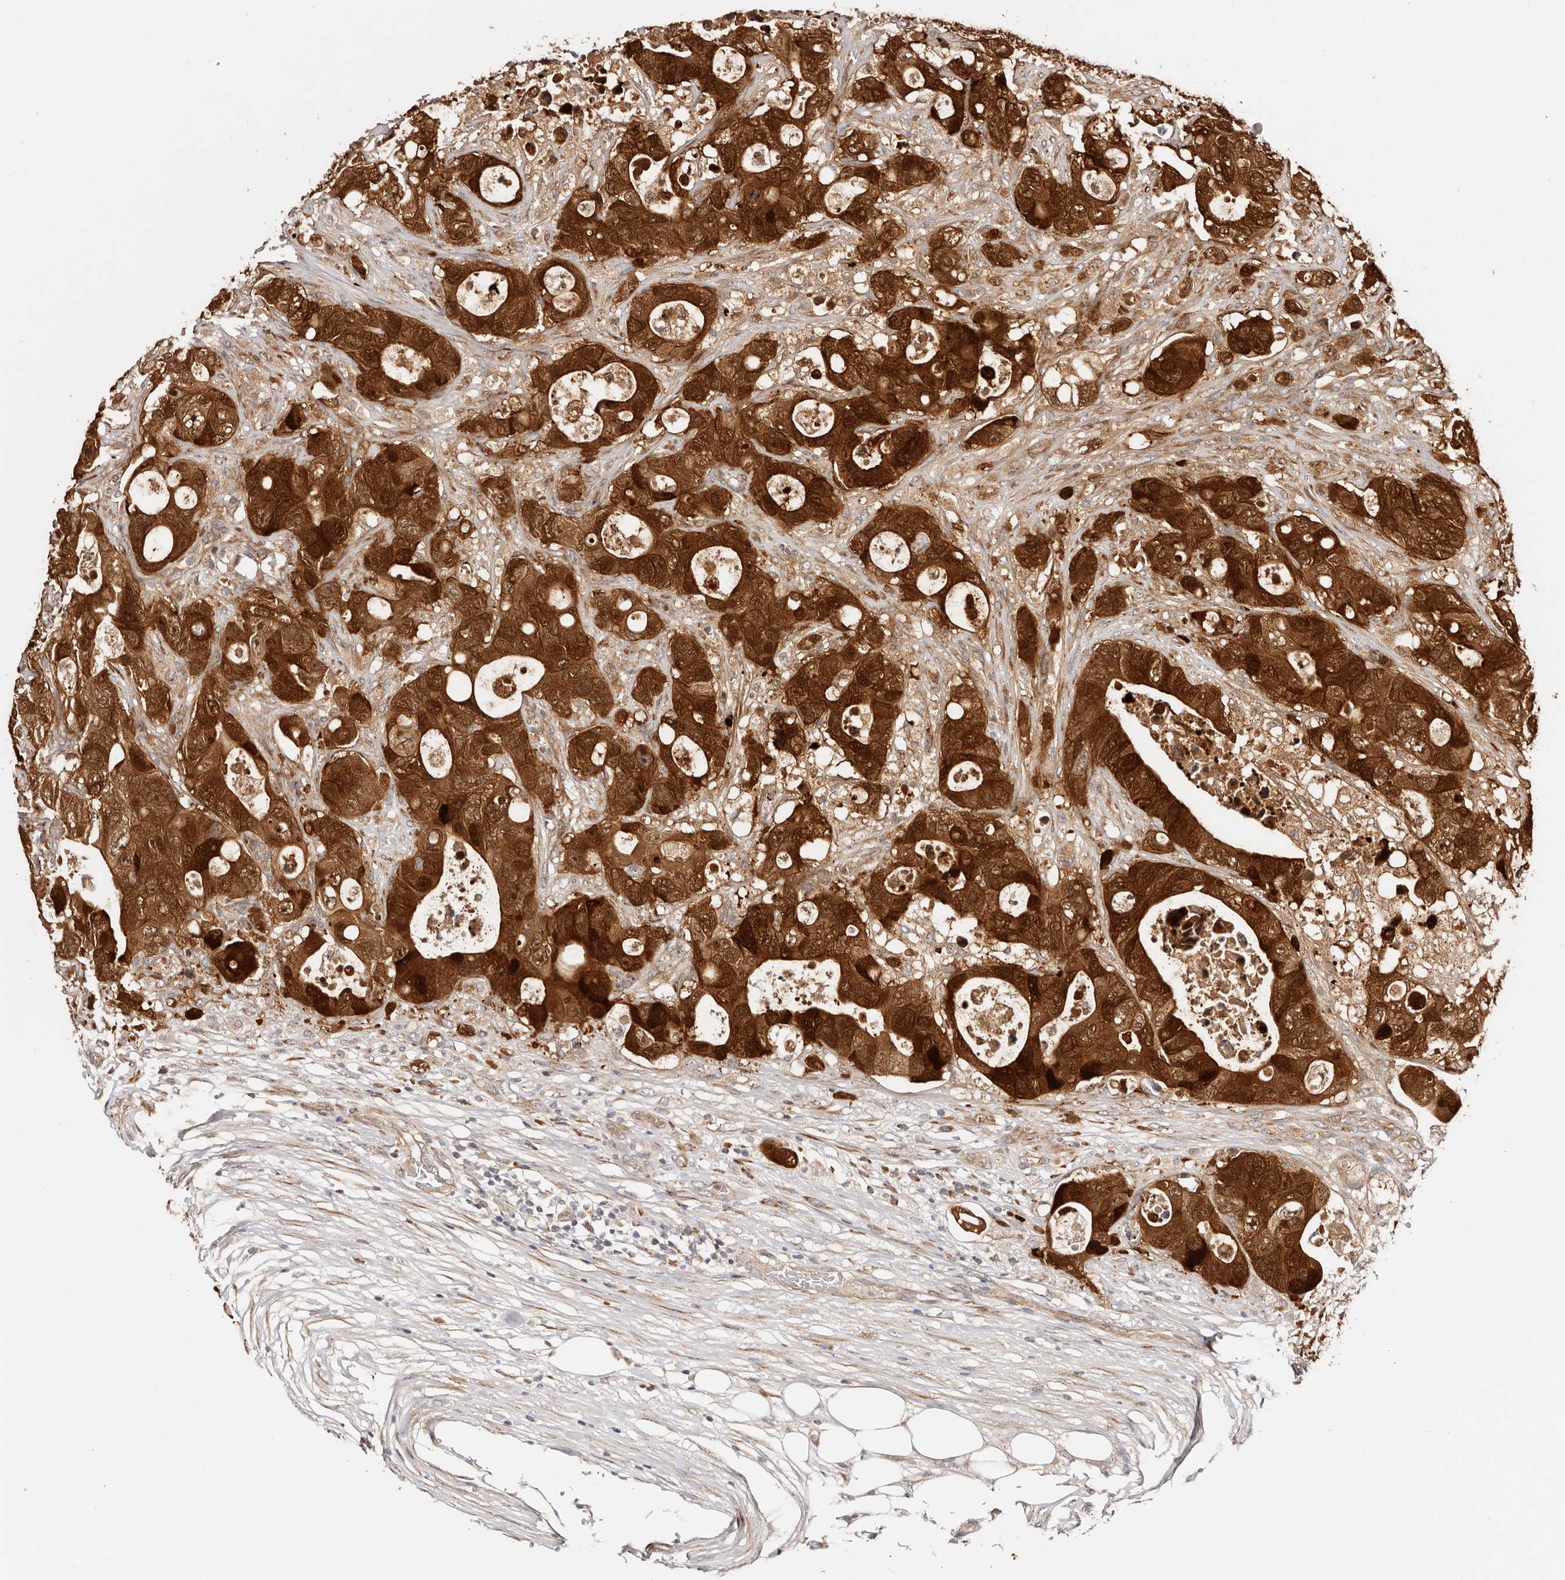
{"staining": {"intensity": "strong", "quantity": ">75%", "location": "cytoplasmic/membranous,nuclear"}, "tissue": "colorectal cancer", "cell_type": "Tumor cells", "image_type": "cancer", "snomed": [{"axis": "morphology", "description": "Adenocarcinoma, NOS"}, {"axis": "topography", "description": "Colon"}], "caption": "A photomicrograph of human adenocarcinoma (colorectal) stained for a protein exhibits strong cytoplasmic/membranous and nuclear brown staining in tumor cells. (DAB (3,3'-diaminobenzidine) IHC with brightfield microscopy, high magnification).", "gene": "BCL2L15", "patient": {"sex": "female", "age": 46}}